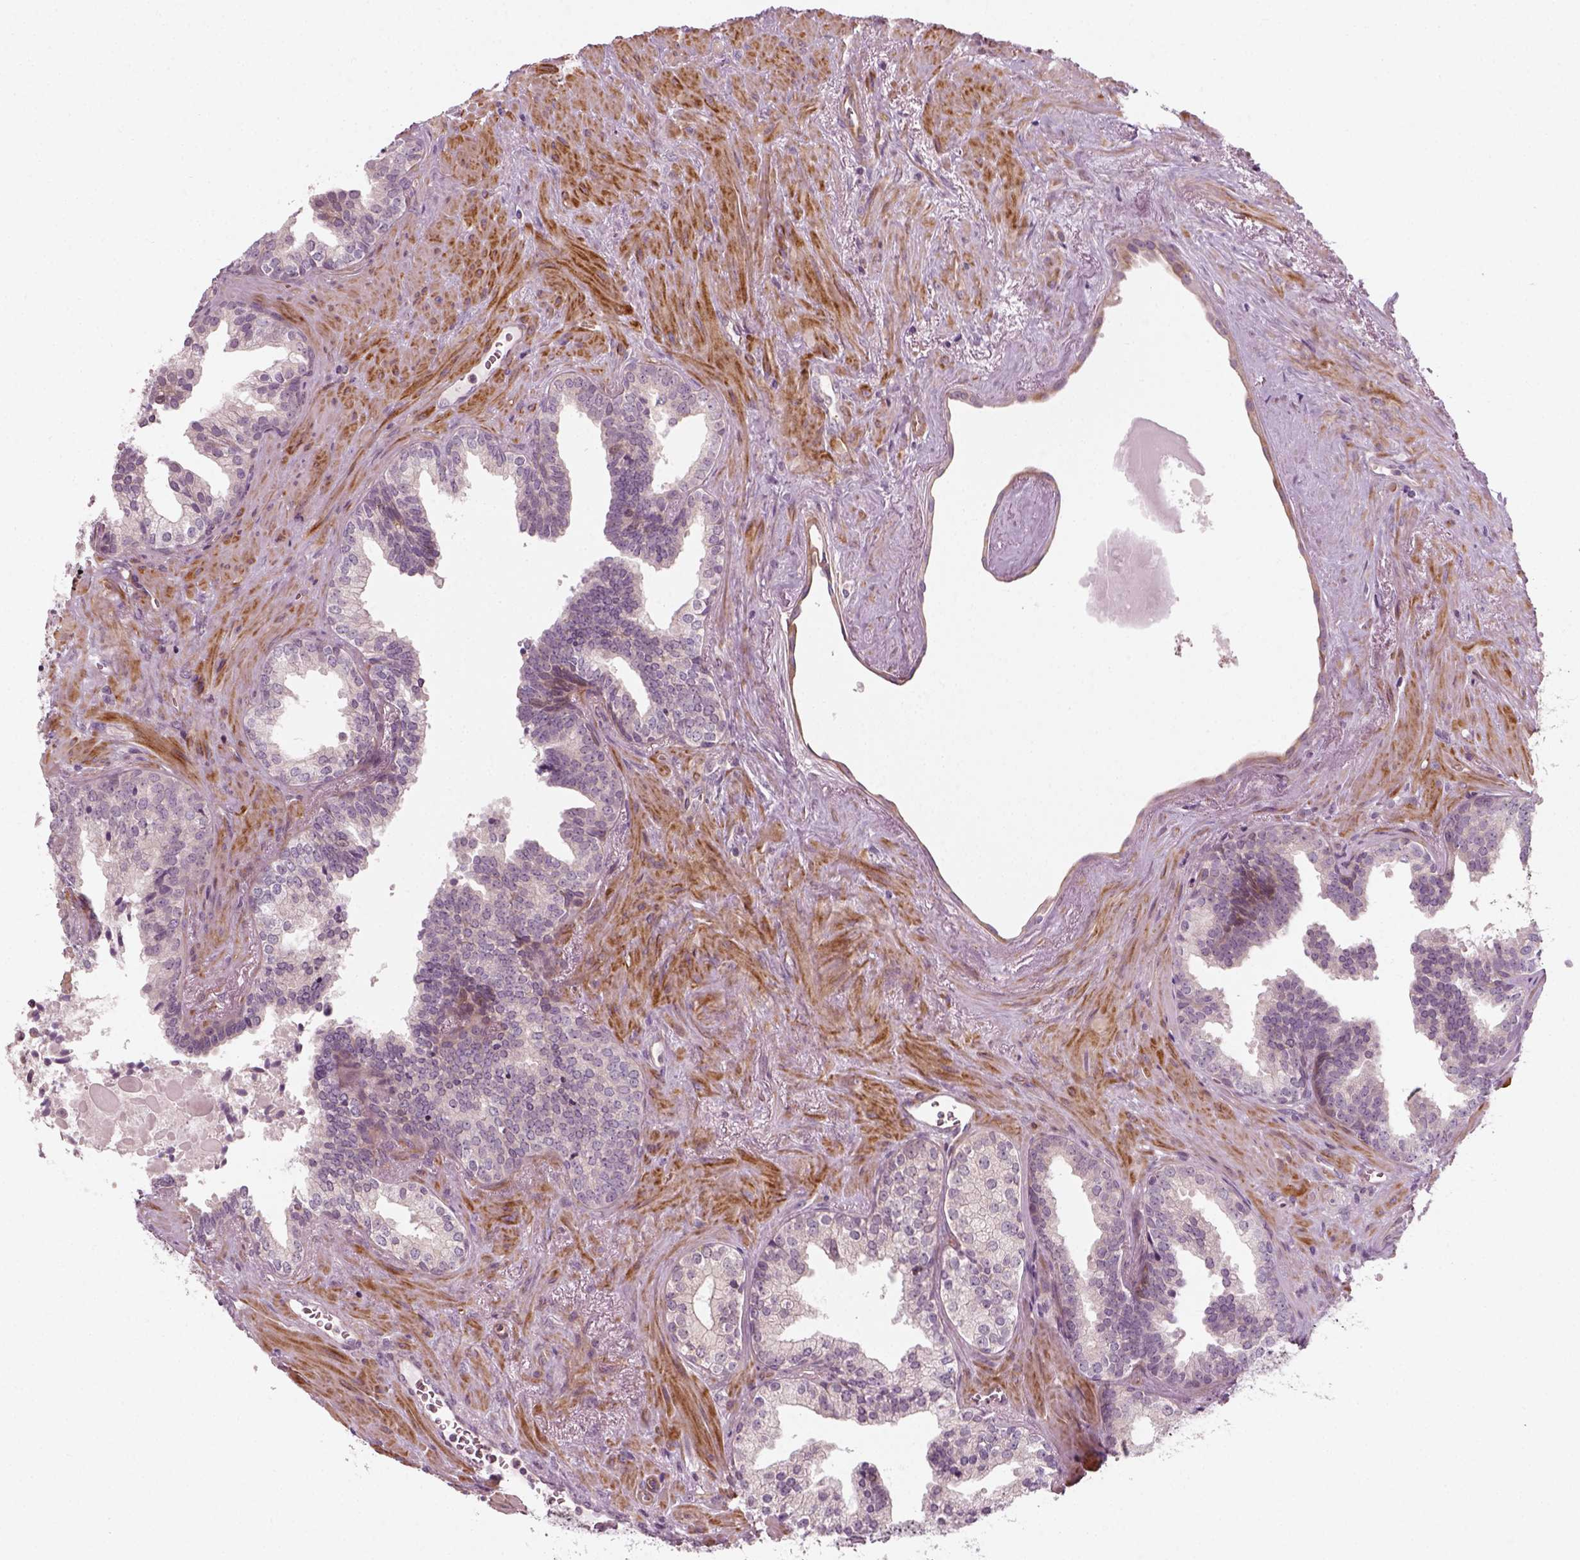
{"staining": {"intensity": "negative", "quantity": "none", "location": "none"}, "tissue": "prostate cancer", "cell_type": "Tumor cells", "image_type": "cancer", "snomed": [{"axis": "morphology", "description": "Adenocarcinoma, High grade"}, {"axis": "topography", "description": "Prostate"}], "caption": "A photomicrograph of prostate cancer stained for a protein exhibits no brown staining in tumor cells. (DAB immunohistochemistry (IHC) with hematoxylin counter stain).", "gene": "DNASE1L1", "patient": {"sex": "male", "age": 68}}